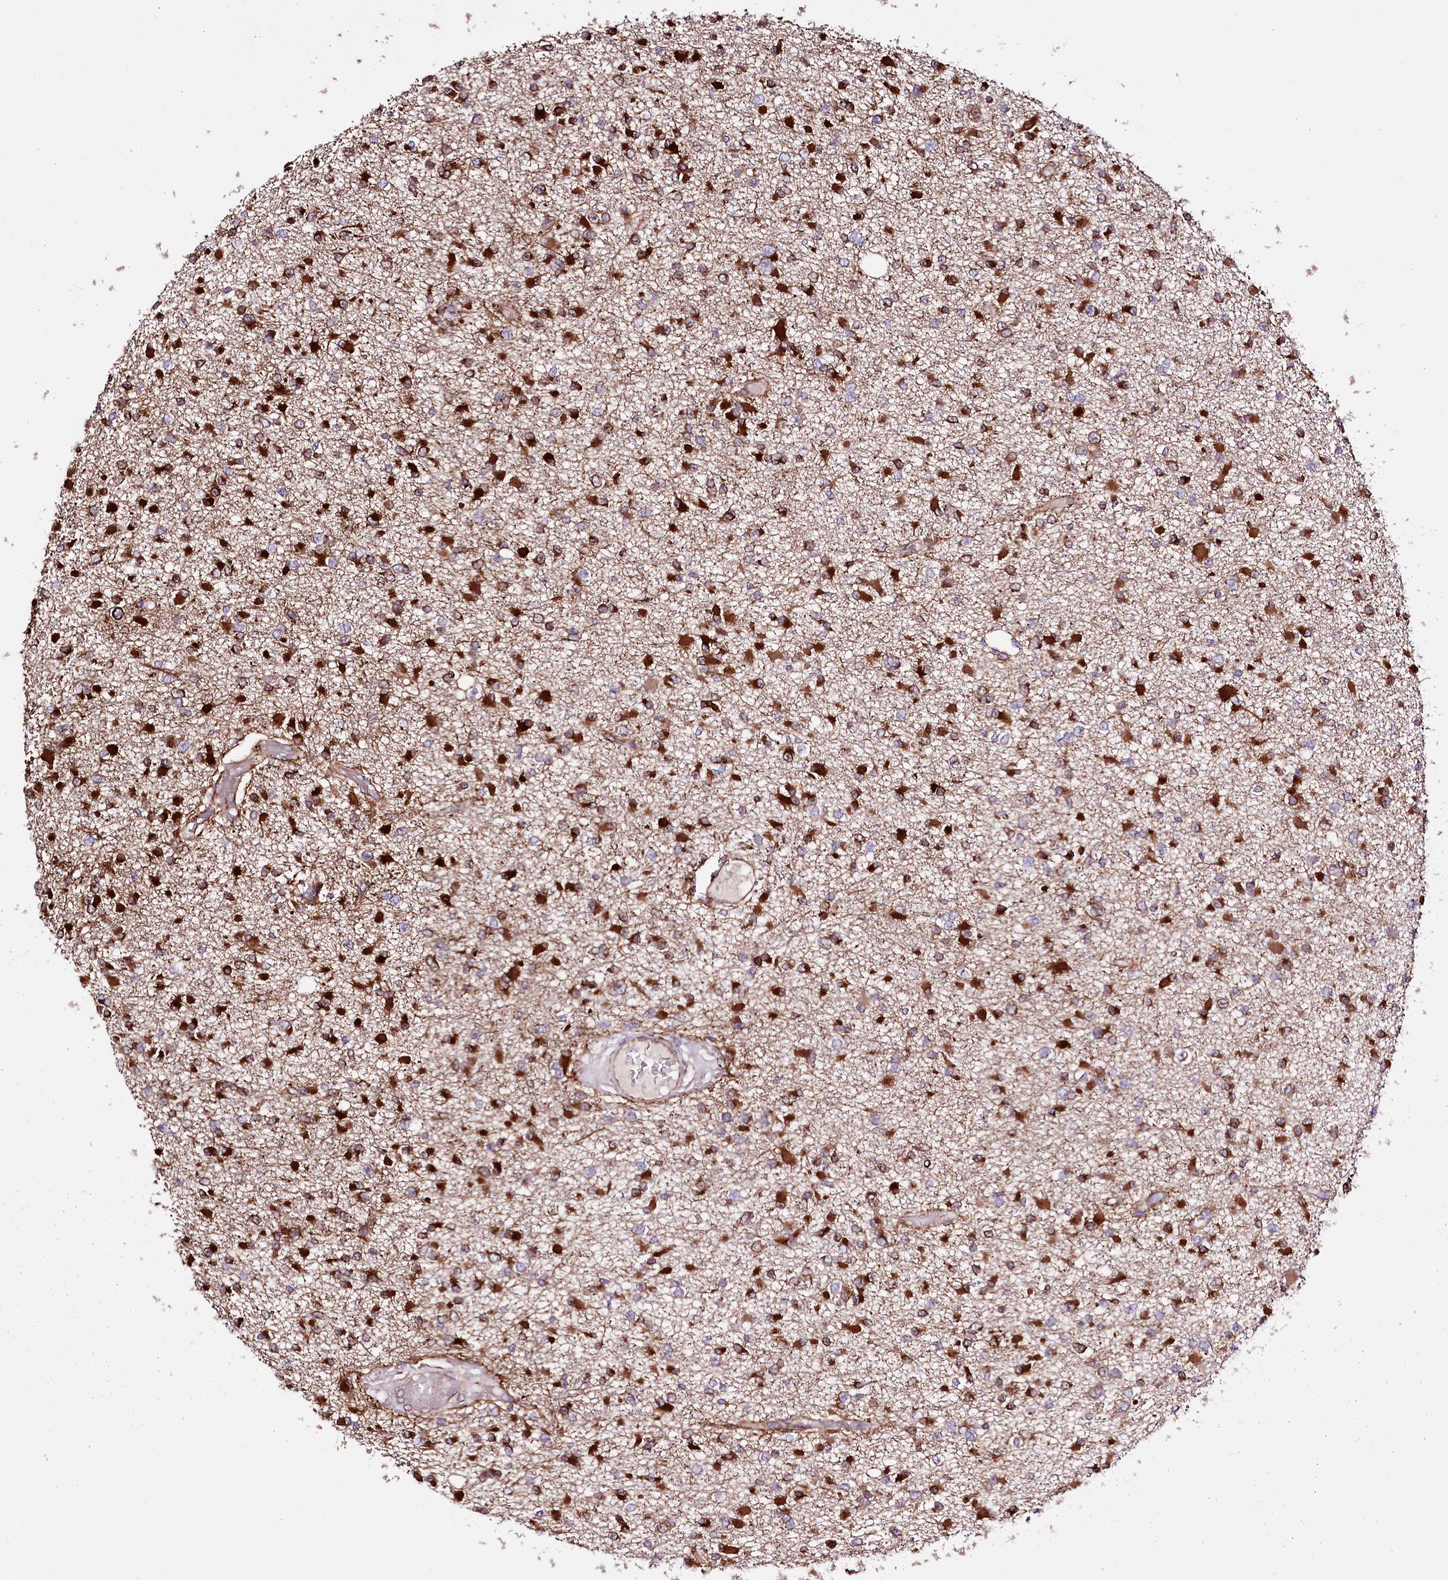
{"staining": {"intensity": "strong", "quantity": ">75%", "location": "cytoplasmic/membranous"}, "tissue": "glioma", "cell_type": "Tumor cells", "image_type": "cancer", "snomed": [{"axis": "morphology", "description": "Glioma, malignant, Low grade"}, {"axis": "topography", "description": "Brain"}], "caption": "This micrograph exhibits IHC staining of malignant glioma (low-grade), with high strong cytoplasmic/membranous expression in about >75% of tumor cells.", "gene": "WWC1", "patient": {"sex": "female", "age": 22}}